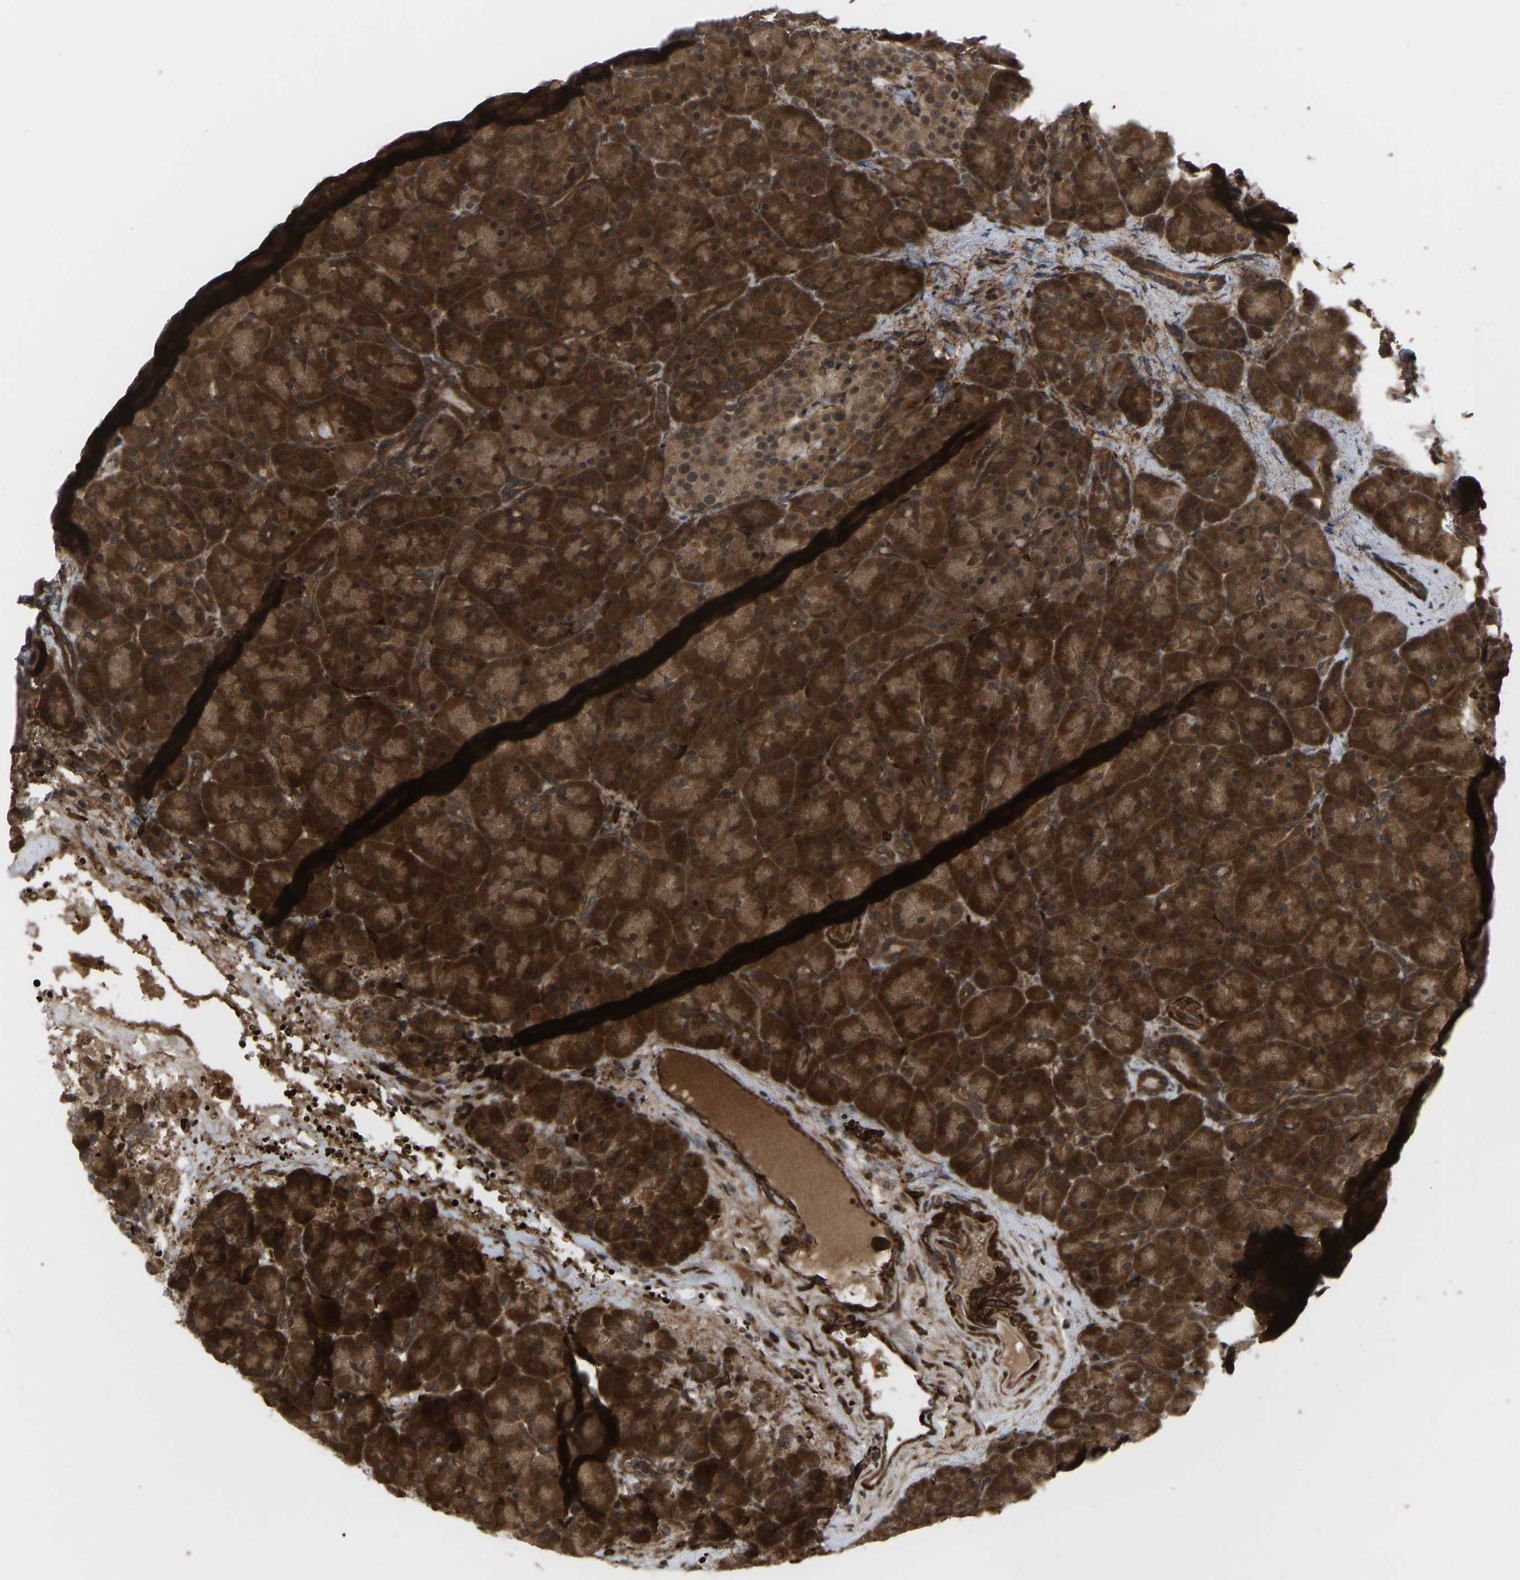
{"staining": {"intensity": "strong", "quantity": ">75%", "location": "cytoplasmic/membranous,nuclear"}, "tissue": "pancreas", "cell_type": "Exocrine glandular cells", "image_type": "normal", "snomed": [{"axis": "morphology", "description": "Normal tissue, NOS"}, {"axis": "topography", "description": "Pancreas"}], "caption": "IHC histopathology image of normal pancreas: pancreas stained using IHC demonstrates high levels of strong protein expression localized specifically in the cytoplasmic/membranous,nuclear of exocrine glandular cells, appearing as a cytoplasmic/membranous,nuclear brown color.", "gene": "CYP7B1", "patient": {"sex": "male", "age": 66}}